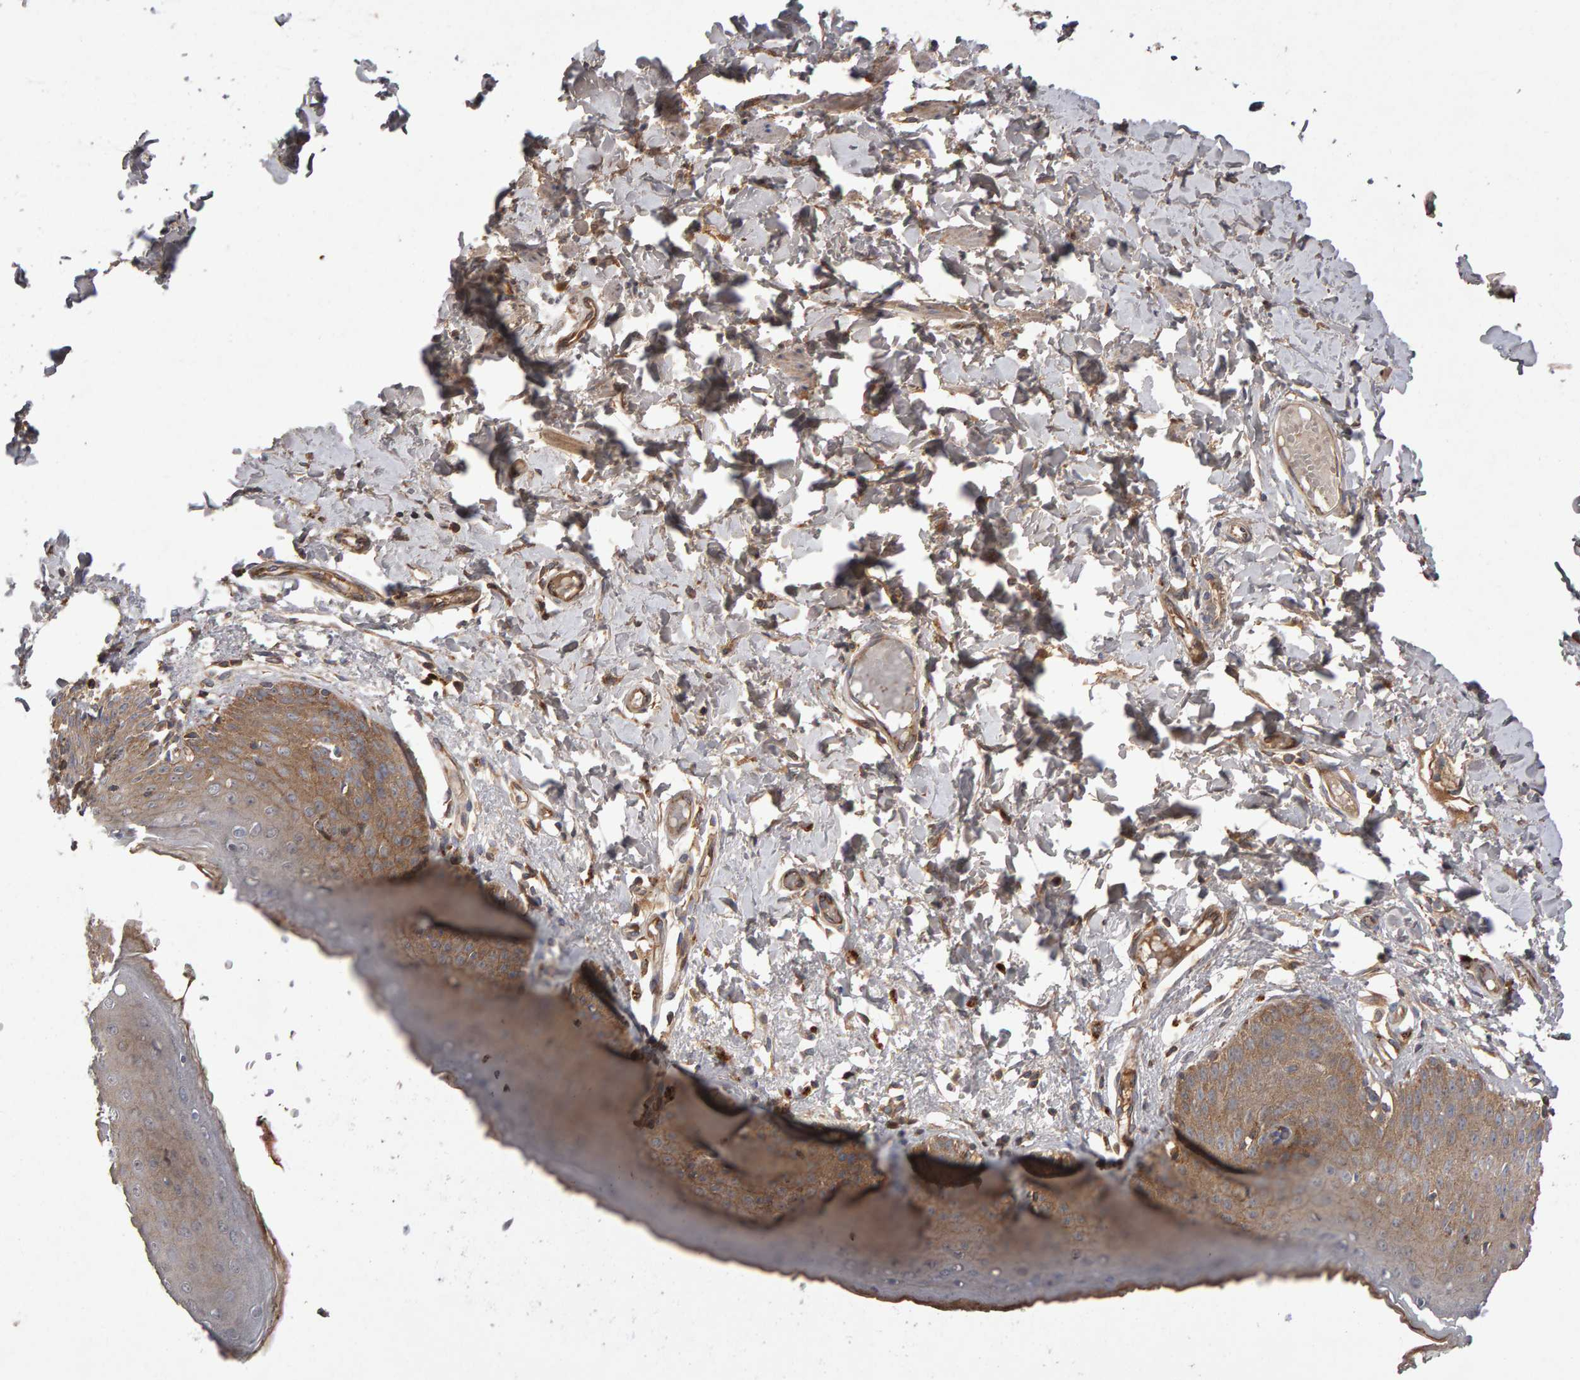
{"staining": {"intensity": "moderate", "quantity": ">75%", "location": "cytoplasmic/membranous"}, "tissue": "skin", "cell_type": "Epidermal cells", "image_type": "normal", "snomed": [{"axis": "morphology", "description": "Normal tissue, NOS"}, {"axis": "topography", "description": "Vulva"}], "caption": "The image reveals staining of unremarkable skin, revealing moderate cytoplasmic/membranous protein expression (brown color) within epidermal cells.", "gene": "PGS1", "patient": {"sex": "female", "age": 66}}